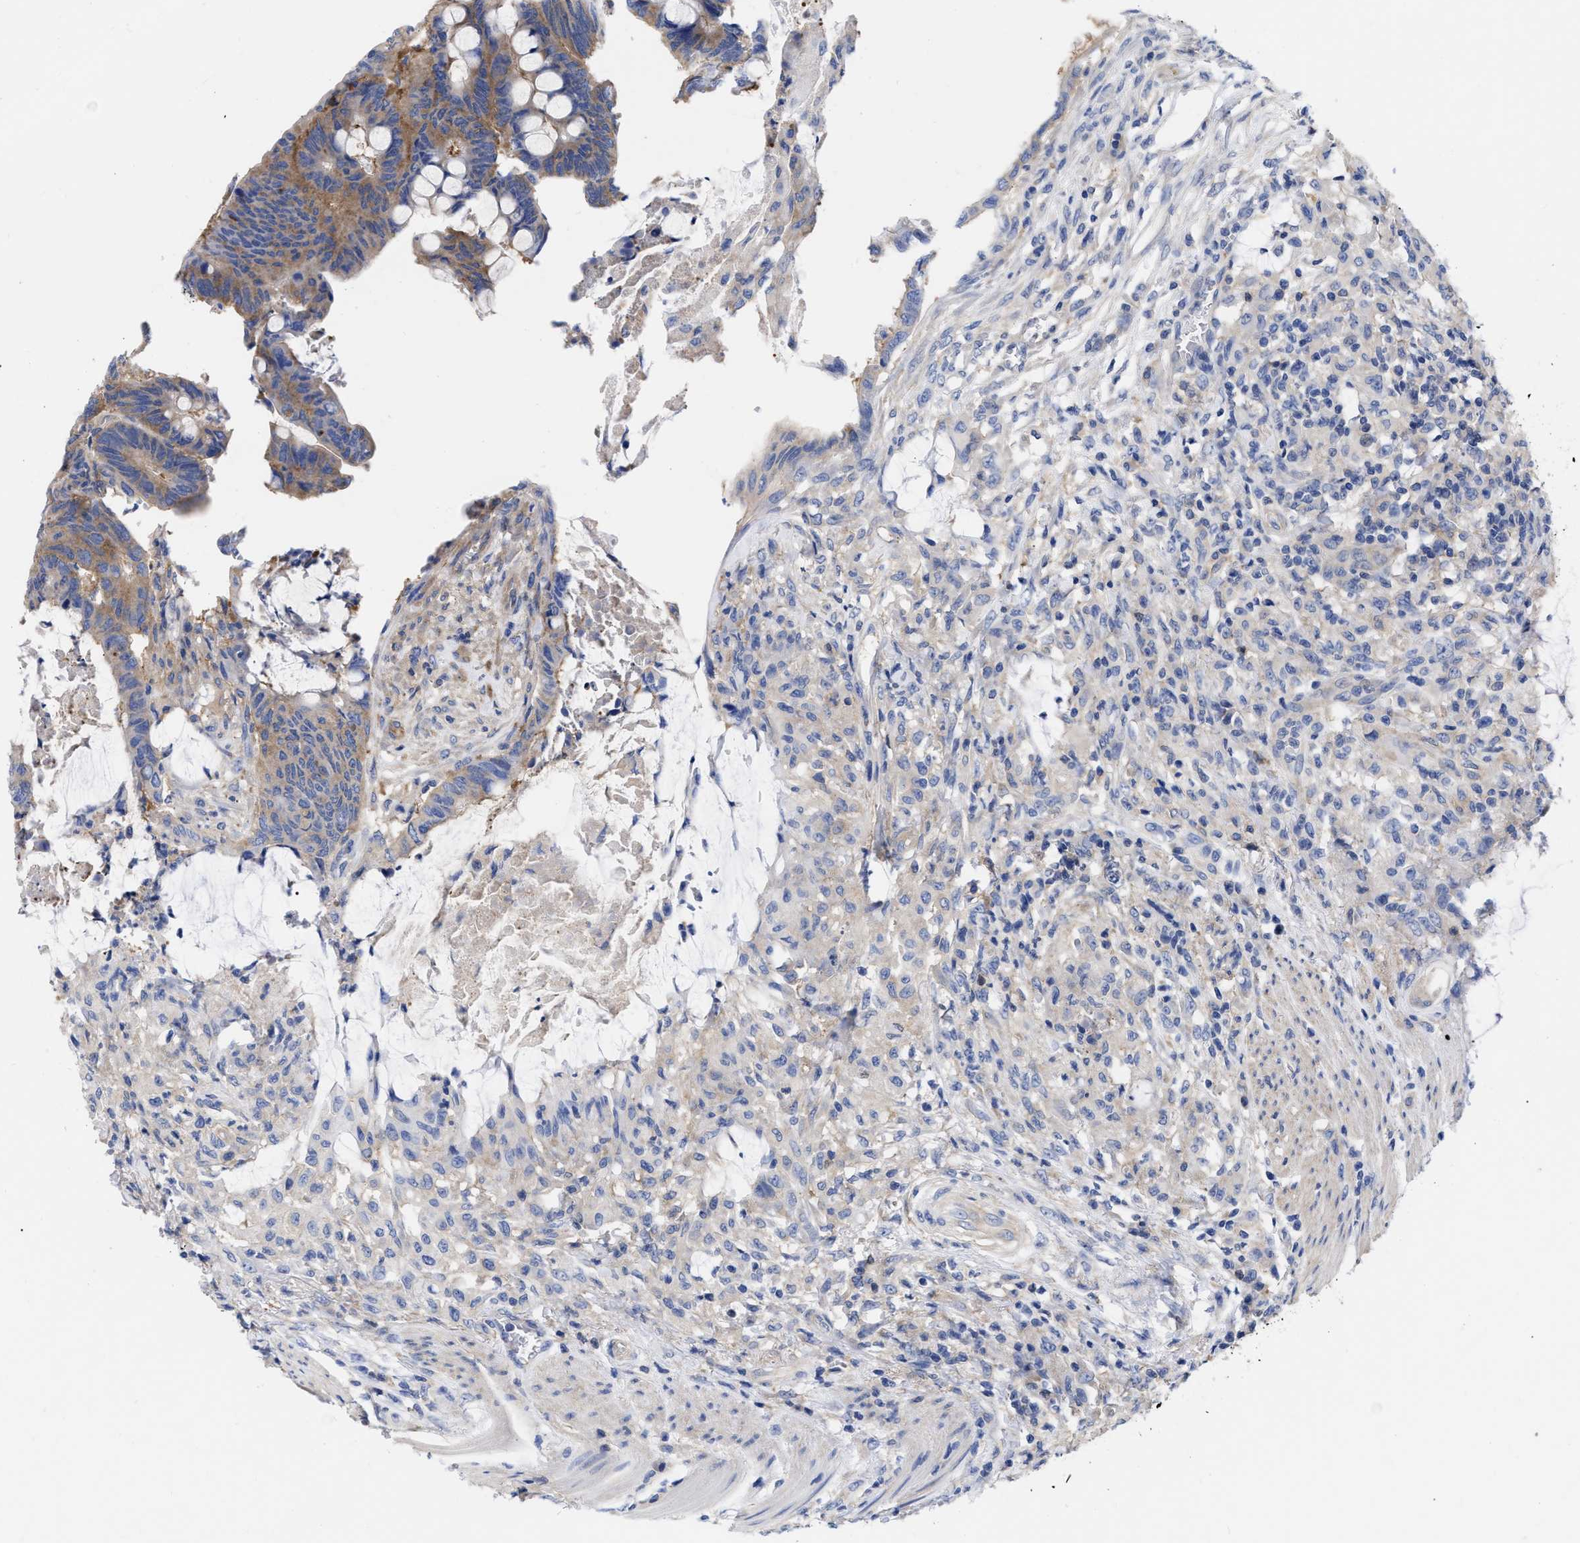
{"staining": {"intensity": "moderate", "quantity": ">75%", "location": "cytoplasmic/membranous"}, "tissue": "colorectal cancer", "cell_type": "Tumor cells", "image_type": "cancer", "snomed": [{"axis": "morphology", "description": "Normal tissue, NOS"}, {"axis": "morphology", "description": "Adenocarcinoma, NOS"}, {"axis": "topography", "description": "Rectum"}, {"axis": "topography", "description": "Peripheral nerve tissue"}], "caption": "Colorectal cancer (adenocarcinoma) tissue reveals moderate cytoplasmic/membranous positivity in approximately >75% of tumor cells, visualized by immunohistochemistry. (DAB (3,3'-diaminobenzidine) = brown stain, brightfield microscopy at high magnification).", "gene": "RBKS", "patient": {"sex": "male", "age": 92}}